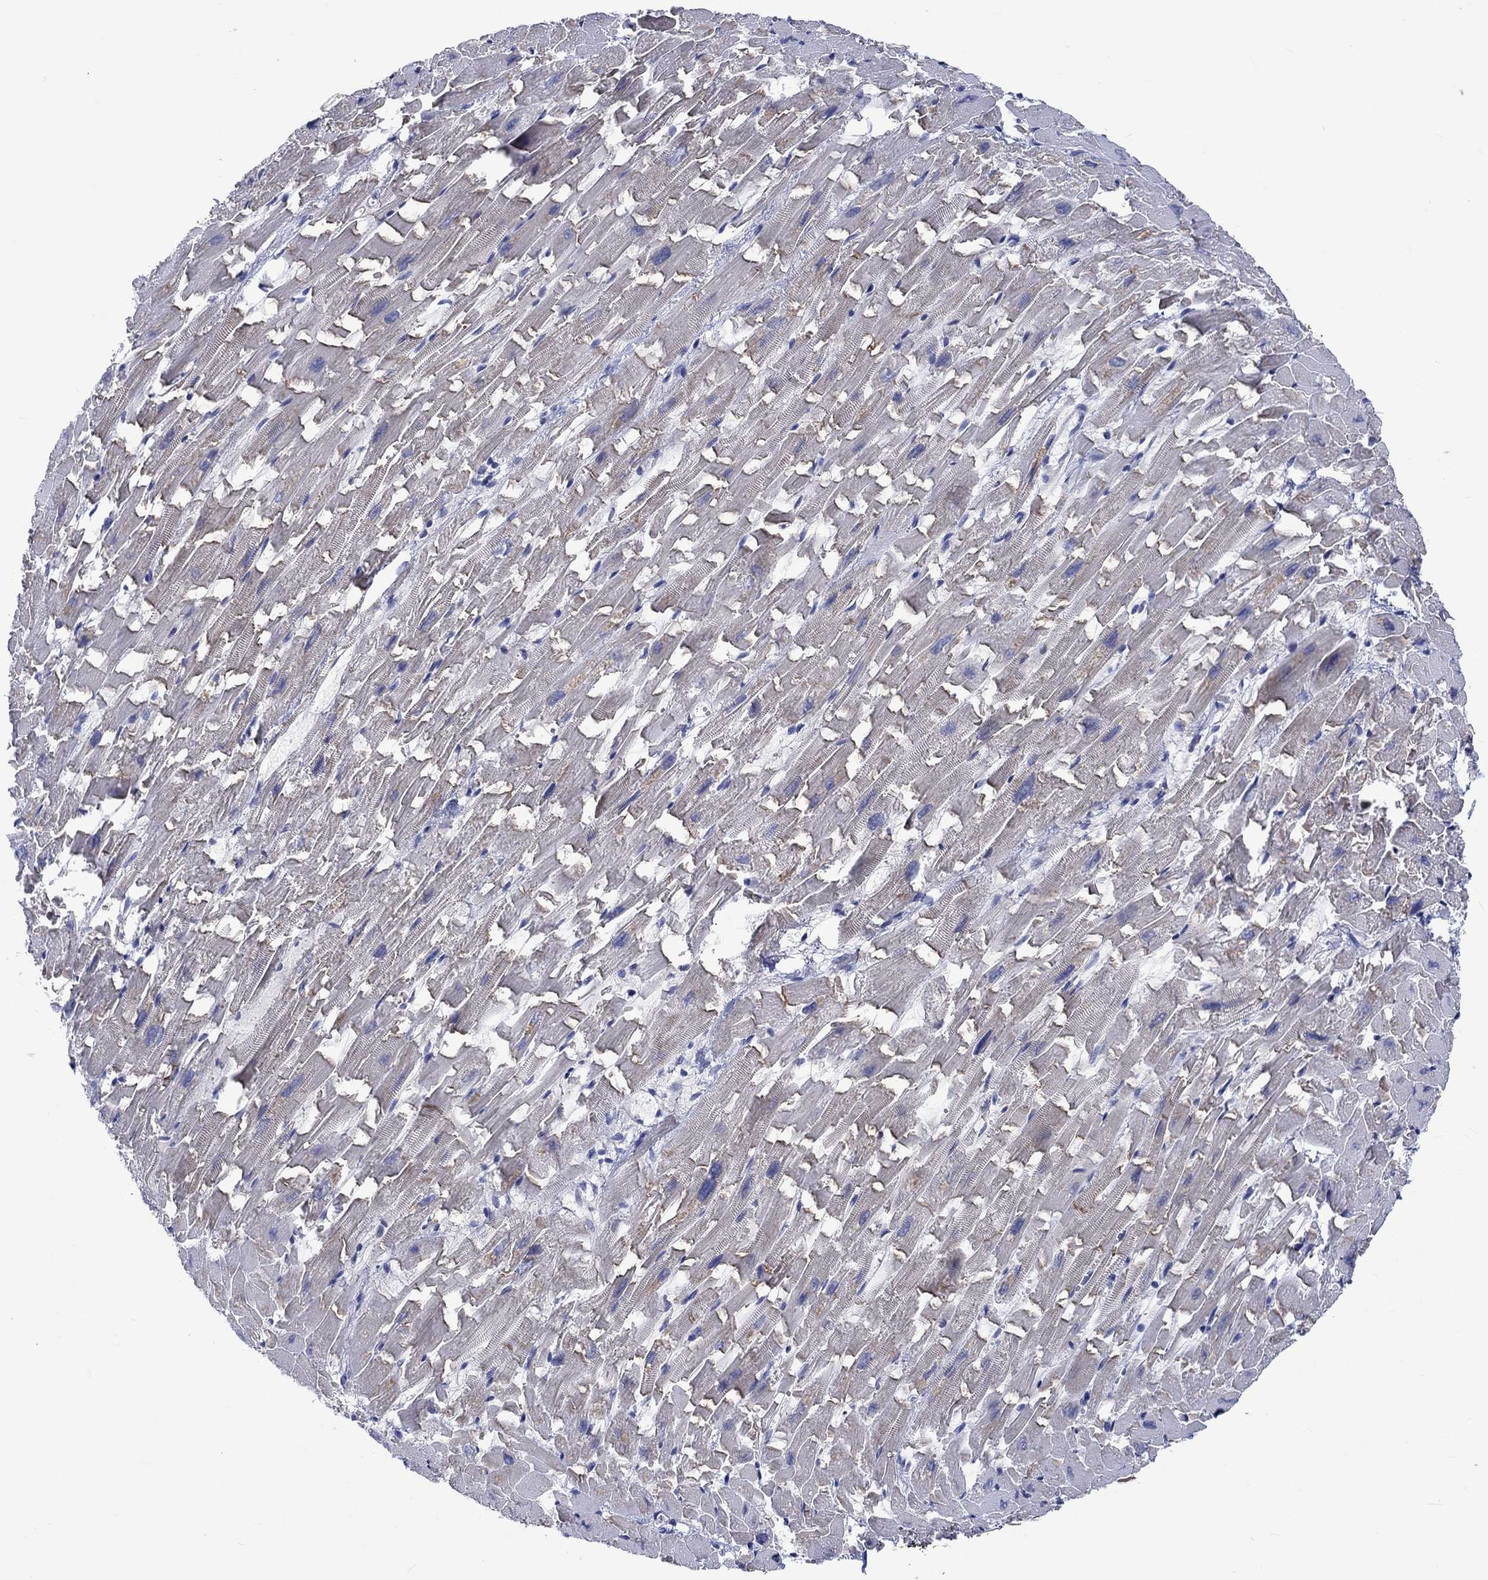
{"staining": {"intensity": "moderate", "quantity": "25%-75%", "location": "cytoplasmic/membranous"}, "tissue": "heart muscle", "cell_type": "Cardiomyocytes", "image_type": "normal", "snomed": [{"axis": "morphology", "description": "Normal tissue, NOS"}, {"axis": "topography", "description": "Heart"}], "caption": "Immunohistochemical staining of normal human heart muscle exhibits 25%-75% levels of moderate cytoplasmic/membranous protein positivity in about 25%-75% of cardiomyocytes. The staining is performed using DAB (3,3'-diaminobenzidine) brown chromogen to label protein expression. The nuclei are counter-stained blue using hematoxylin.", "gene": "E2F8", "patient": {"sex": "female", "age": 64}}